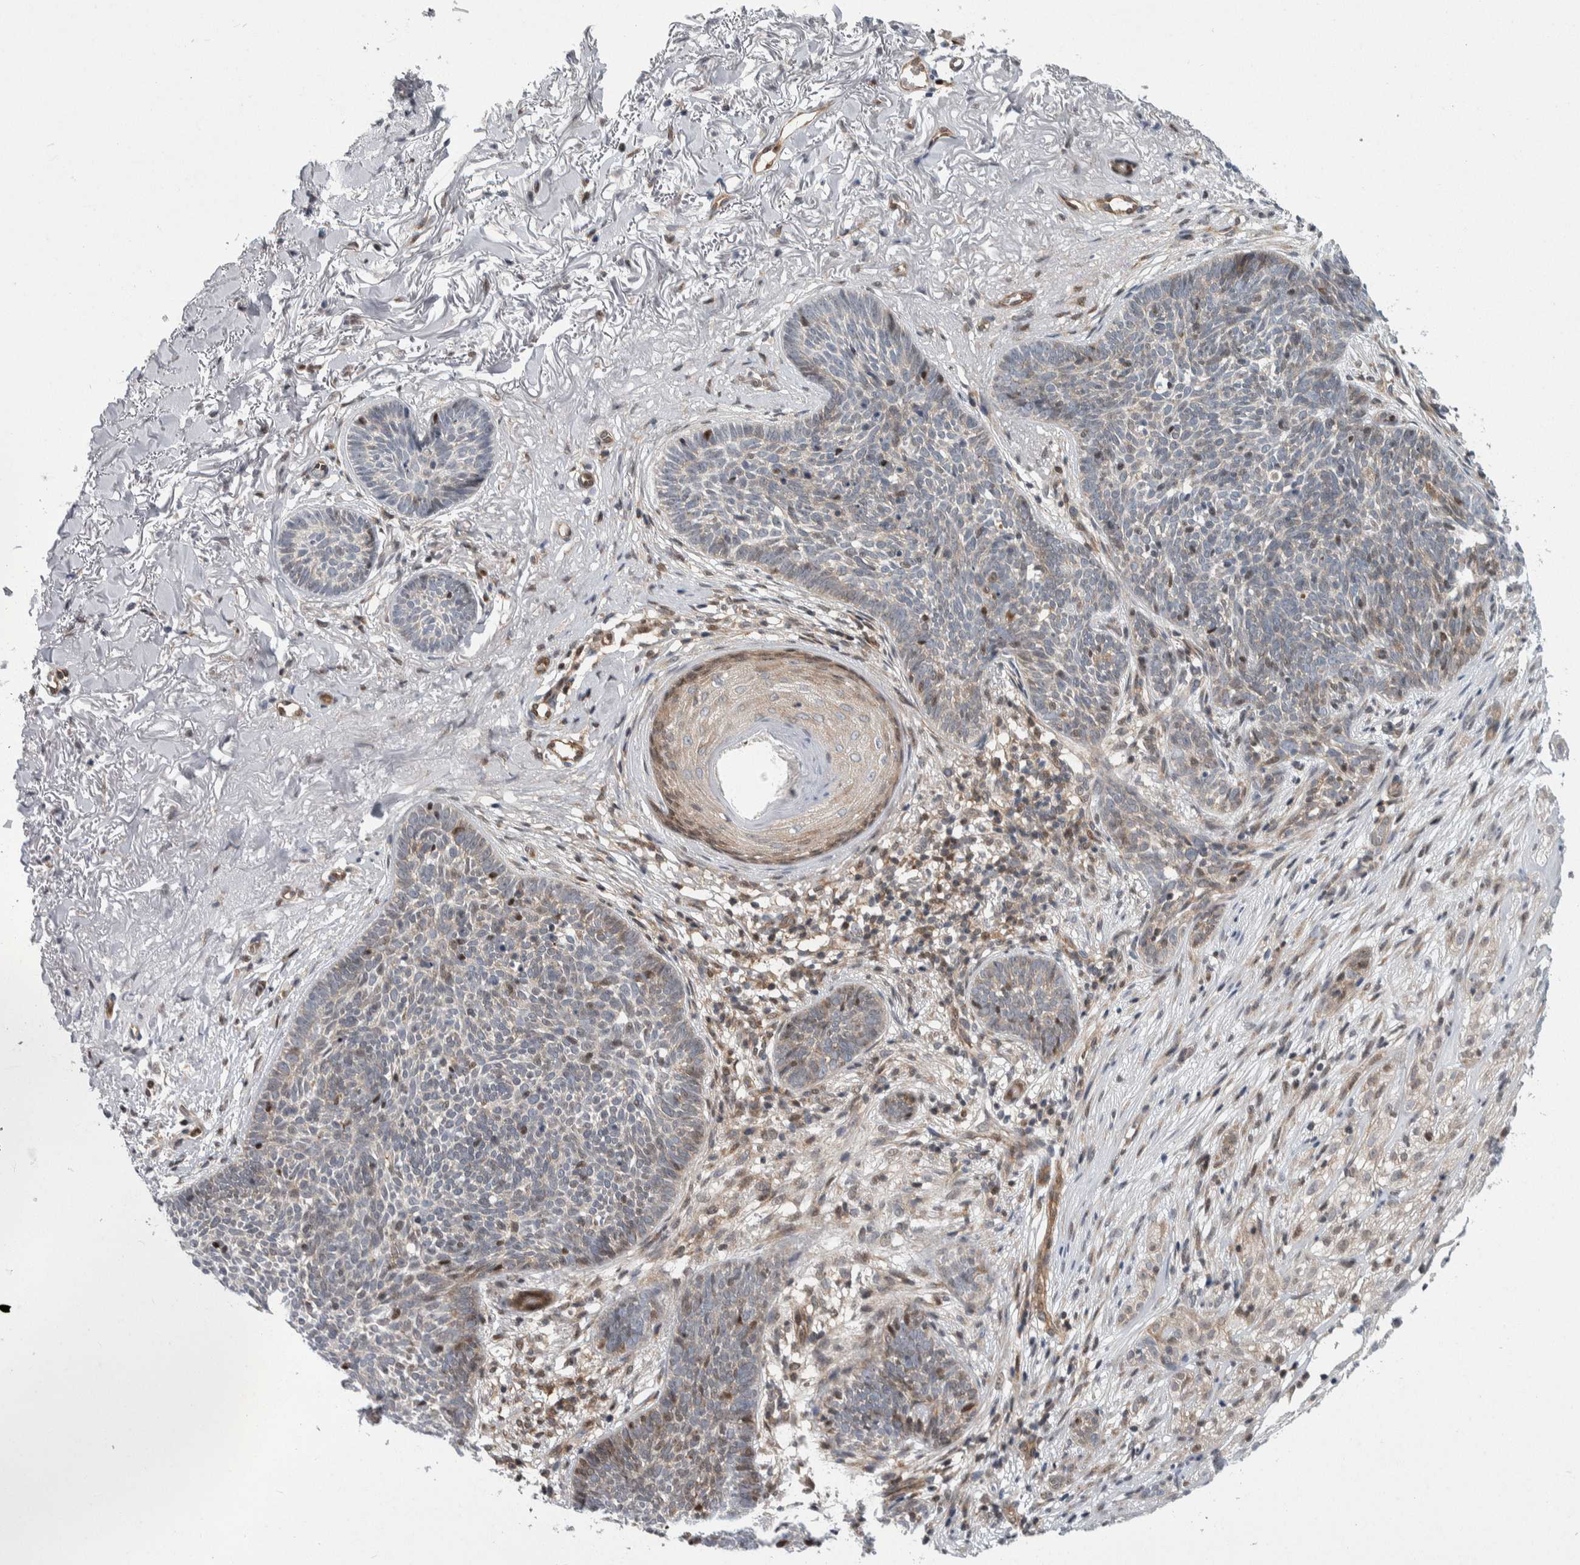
{"staining": {"intensity": "negative", "quantity": "none", "location": "none"}, "tissue": "skin cancer", "cell_type": "Tumor cells", "image_type": "cancer", "snomed": [{"axis": "morphology", "description": "Basal cell carcinoma"}, {"axis": "topography", "description": "Skin"}], "caption": "Skin basal cell carcinoma was stained to show a protein in brown. There is no significant positivity in tumor cells. (Stains: DAB (3,3'-diaminobenzidine) IHC with hematoxylin counter stain, Microscopy: brightfield microscopy at high magnification).", "gene": "PTPA", "patient": {"sex": "female", "age": 70}}